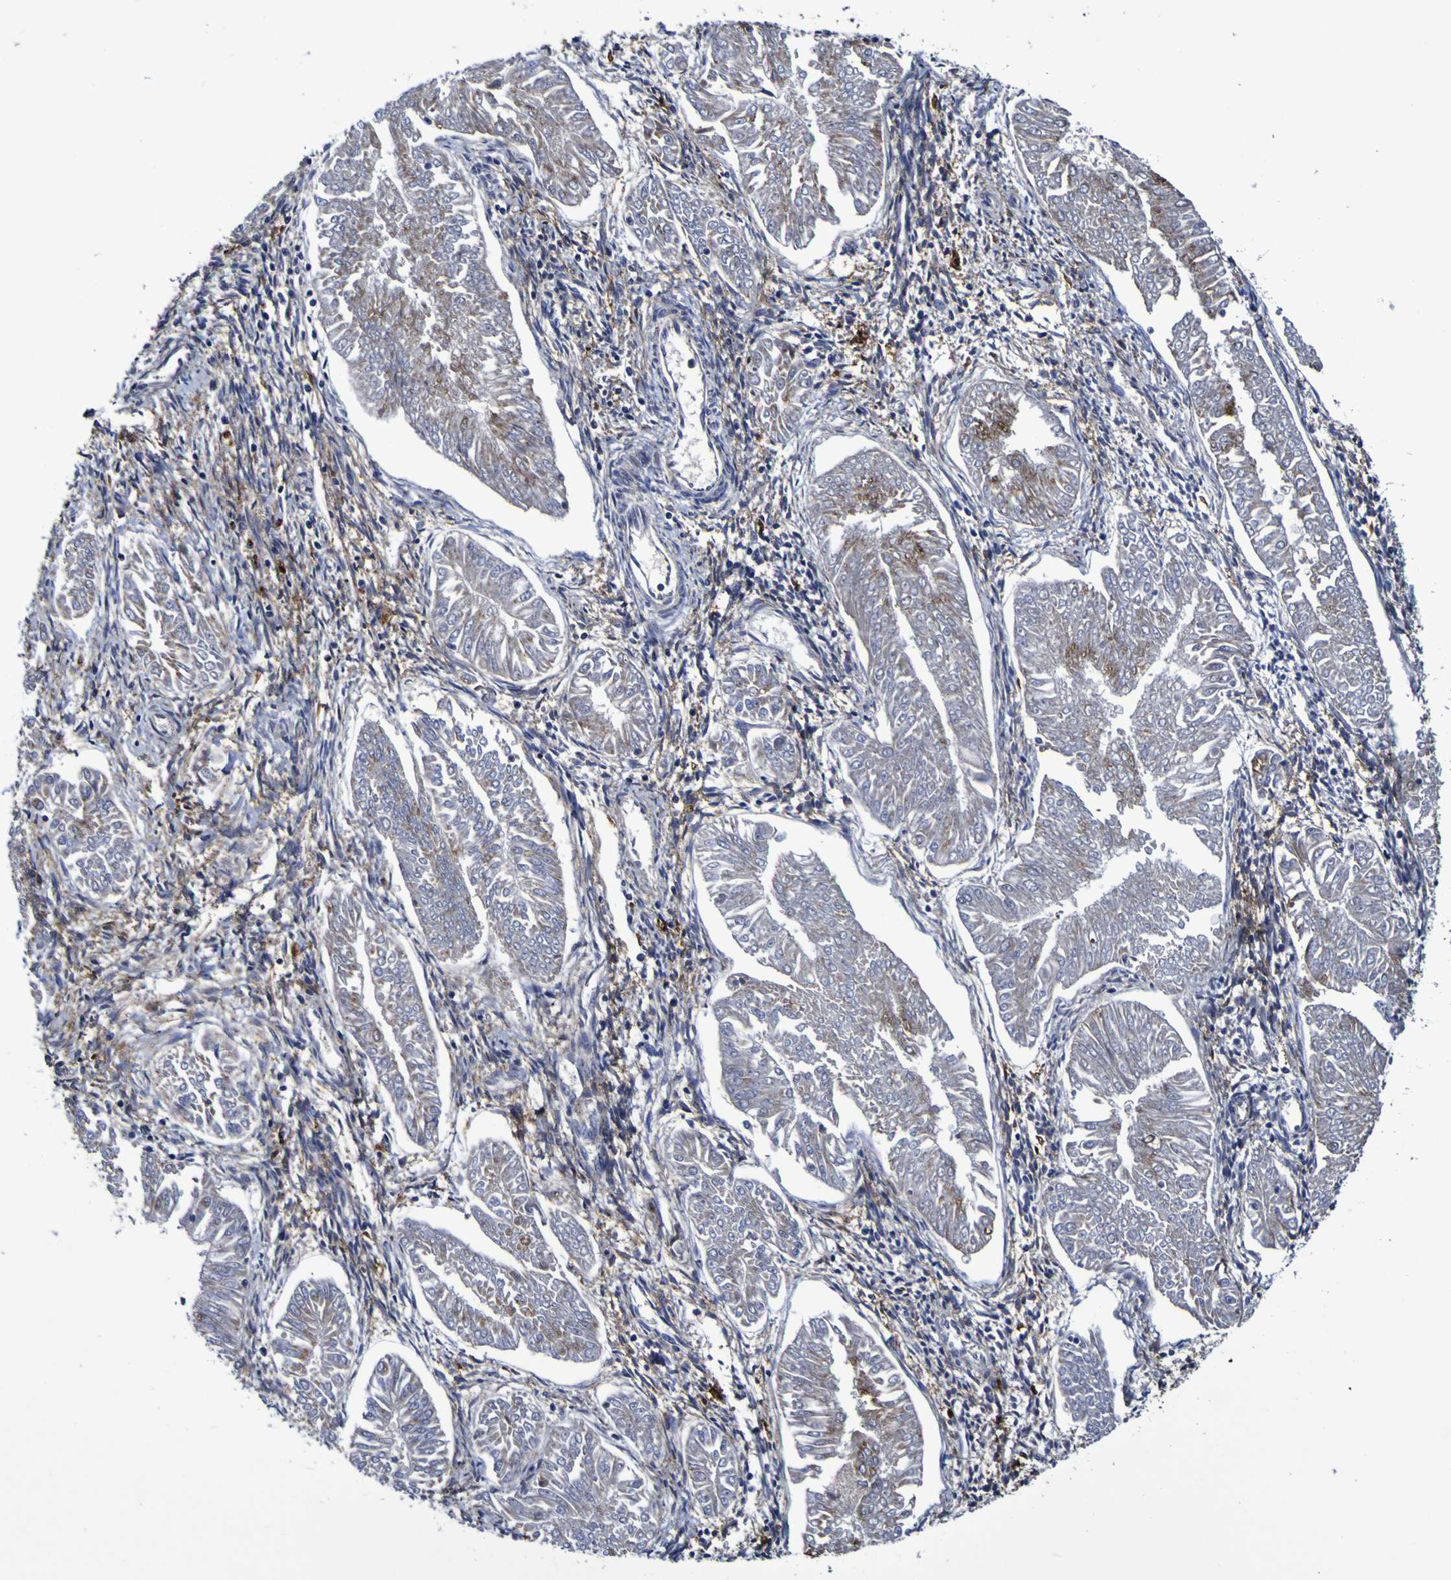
{"staining": {"intensity": "moderate", "quantity": "<25%", "location": "cytoplasmic/membranous"}, "tissue": "endometrial cancer", "cell_type": "Tumor cells", "image_type": "cancer", "snomed": [{"axis": "morphology", "description": "Adenocarcinoma, NOS"}, {"axis": "topography", "description": "Endometrium"}], "caption": "An immunohistochemistry (IHC) photomicrograph of tumor tissue is shown. Protein staining in brown shows moderate cytoplasmic/membranous positivity in endometrial adenocarcinoma within tumor cells.", "gene": "MGLL", "patient": {"sex": "female", "age": 53}}